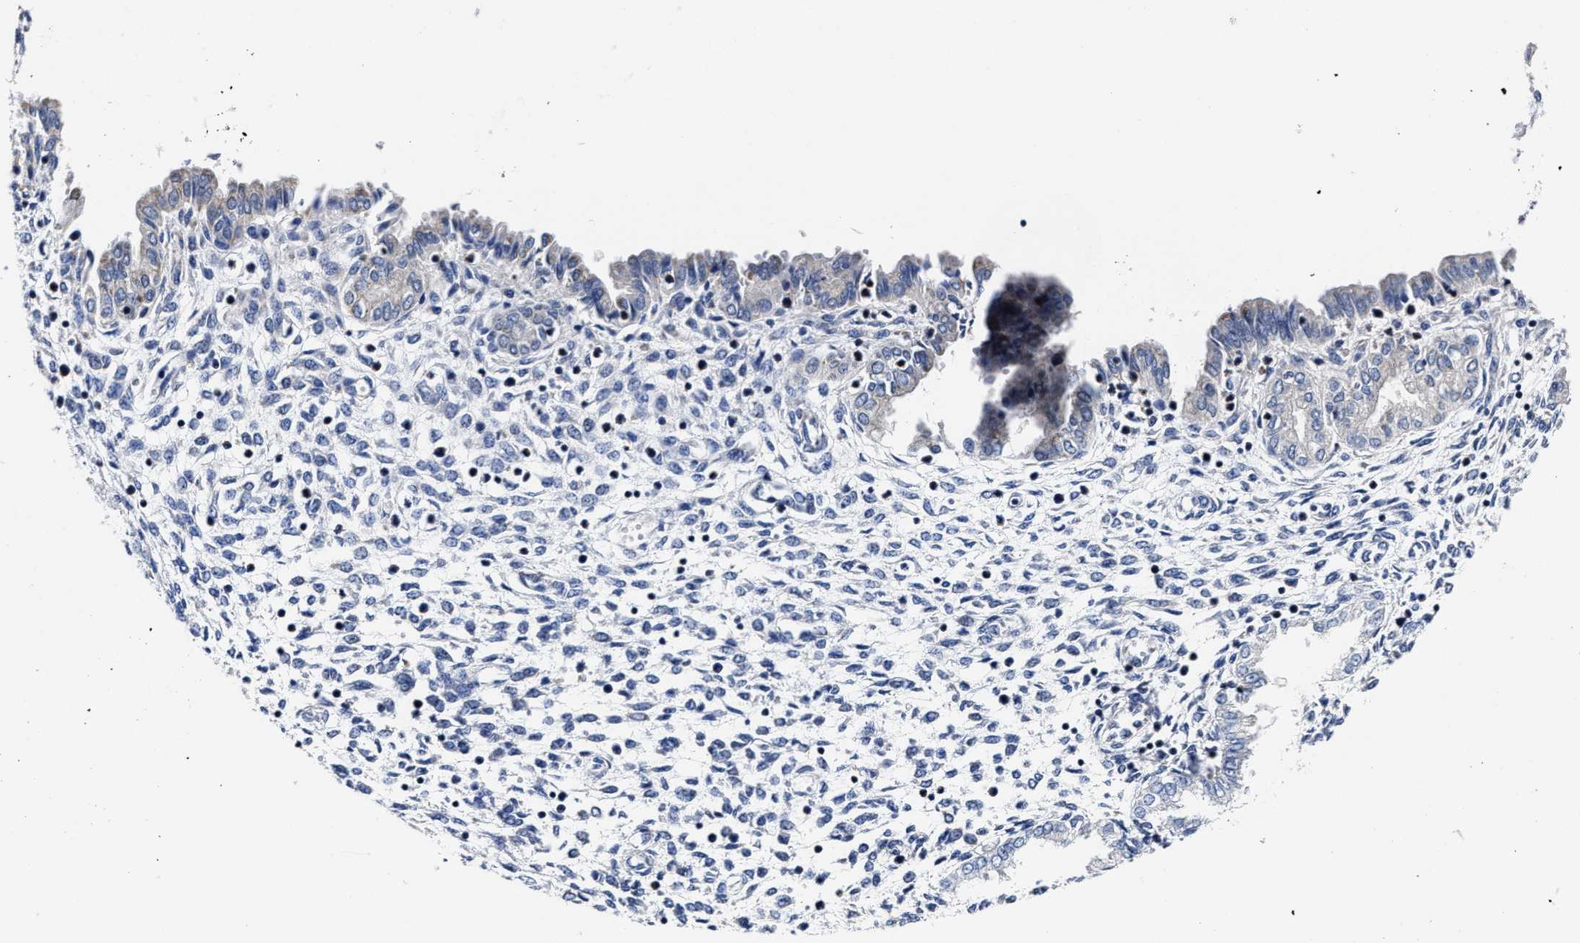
{"staining": {"intensity": "negative", "quantity": "none", "location": "none"}, "tissue": "endometrium", "cell_type": "Cells in endometrial stroma", "image_type": "normal", "snomed": [{"axis": "morphology", "description": "Normal tissue, NOS"}, {"axis": "topography", "description": "Endometrium"}], "caption": "An immunohistochemistry (IHC) histopathology image of normal endometrium is shown. There is no staining in cells in endometrial stroma of endometrium.", "gene": "HINT2", "patient": {"sex": "female", "age": 33}}